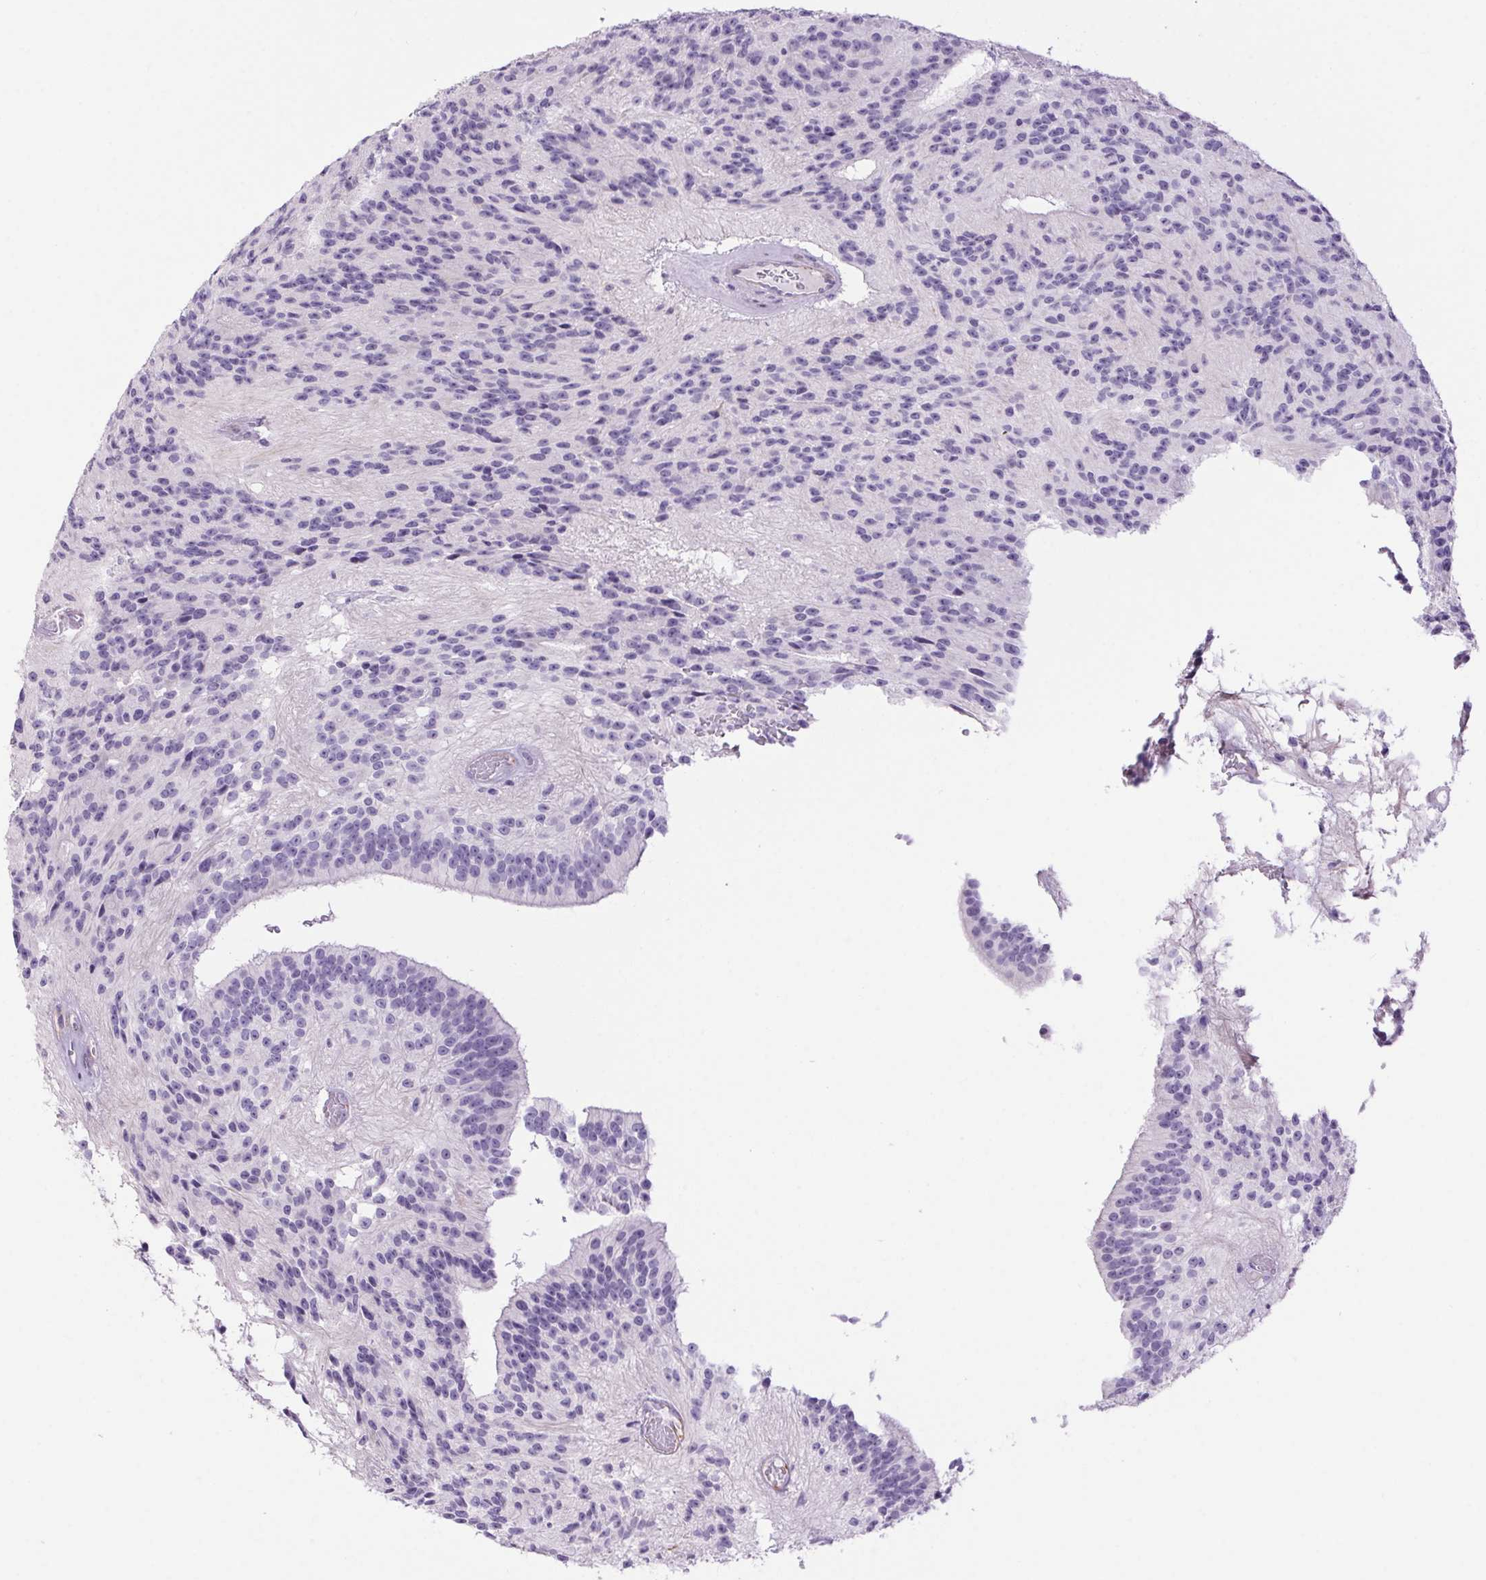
{"staining": {"intensity": "negative", "quantity": "none", "location": "none"}, "tissue": "glioma", "cell_type": "Tumor cells", "image_type": "cancer", "snomed": [{"axis": "morphology", "description": "Glioma, malignant, Low grade"}, {"axis": "topography", "description": "Brain"}], "caption": "Malignant low-grade glioma was stained to show a protein in brown. There is no significant staining in tumor cells.", "gene": "ERP27", "patient": {"sex": "male", "age": 31}}